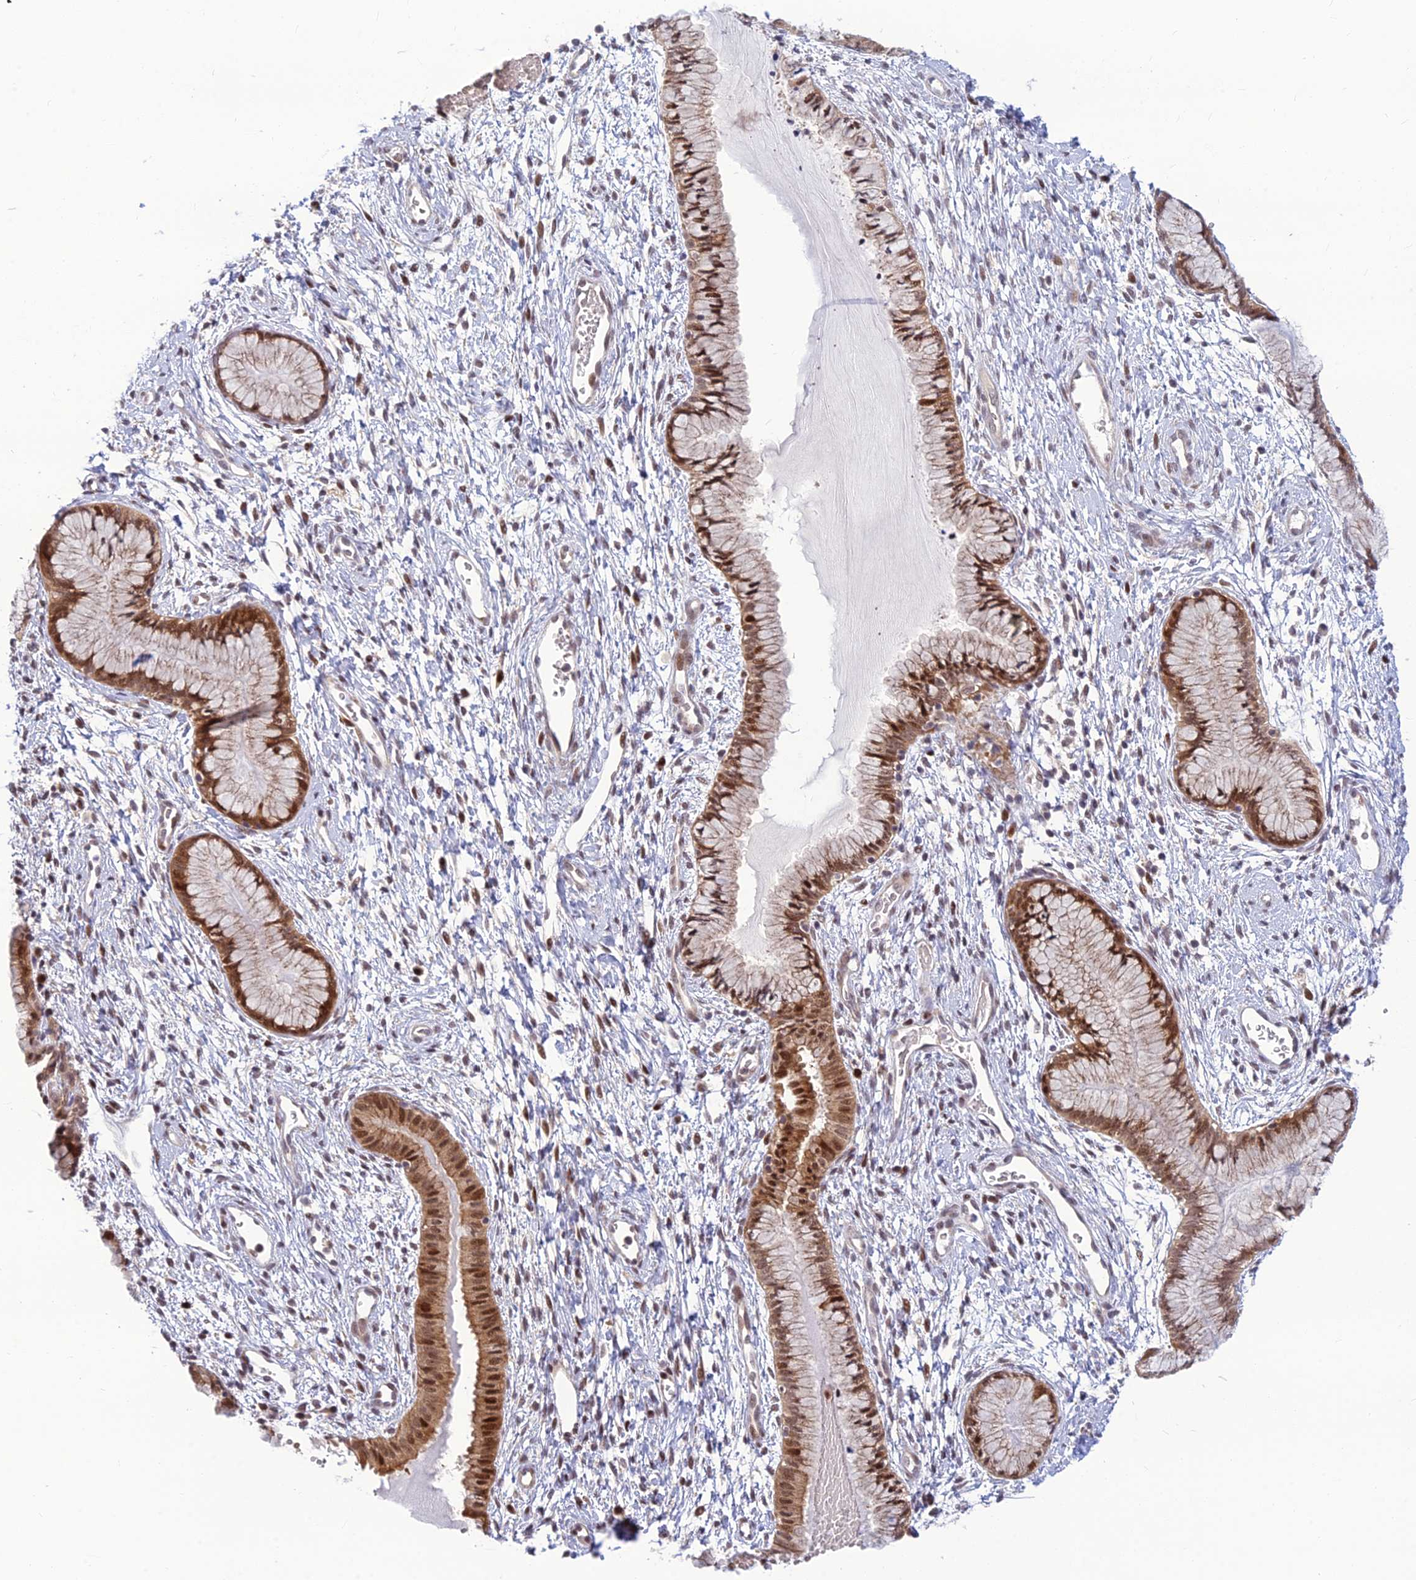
{"staining": {"intensity": "moderate", "quantity": ">75%", "location": "cytoplasmic/membranous,nuclear"}, "tissue": "cervix", "cell_type": "Glandular cells", "image_type": "normal", "snomed": [{"axis": "morphology", "description": "Normal tissue, NOS"}, {"axis": "topography", "description": "Cervix"}], "caption": "Protein expression analysis of normal human cervix reveals moderate cytoplasmic/membranous,nuclear positivity in about >75% of glandular cells. (Stains: DAB (3,3'-diaminobenzidine) in brown, nuclei in blue, Microscopy: brightfield microscopy at high magnification).", "gene": "ASPDH", "patient": {"sex": "female", "age": 42}}